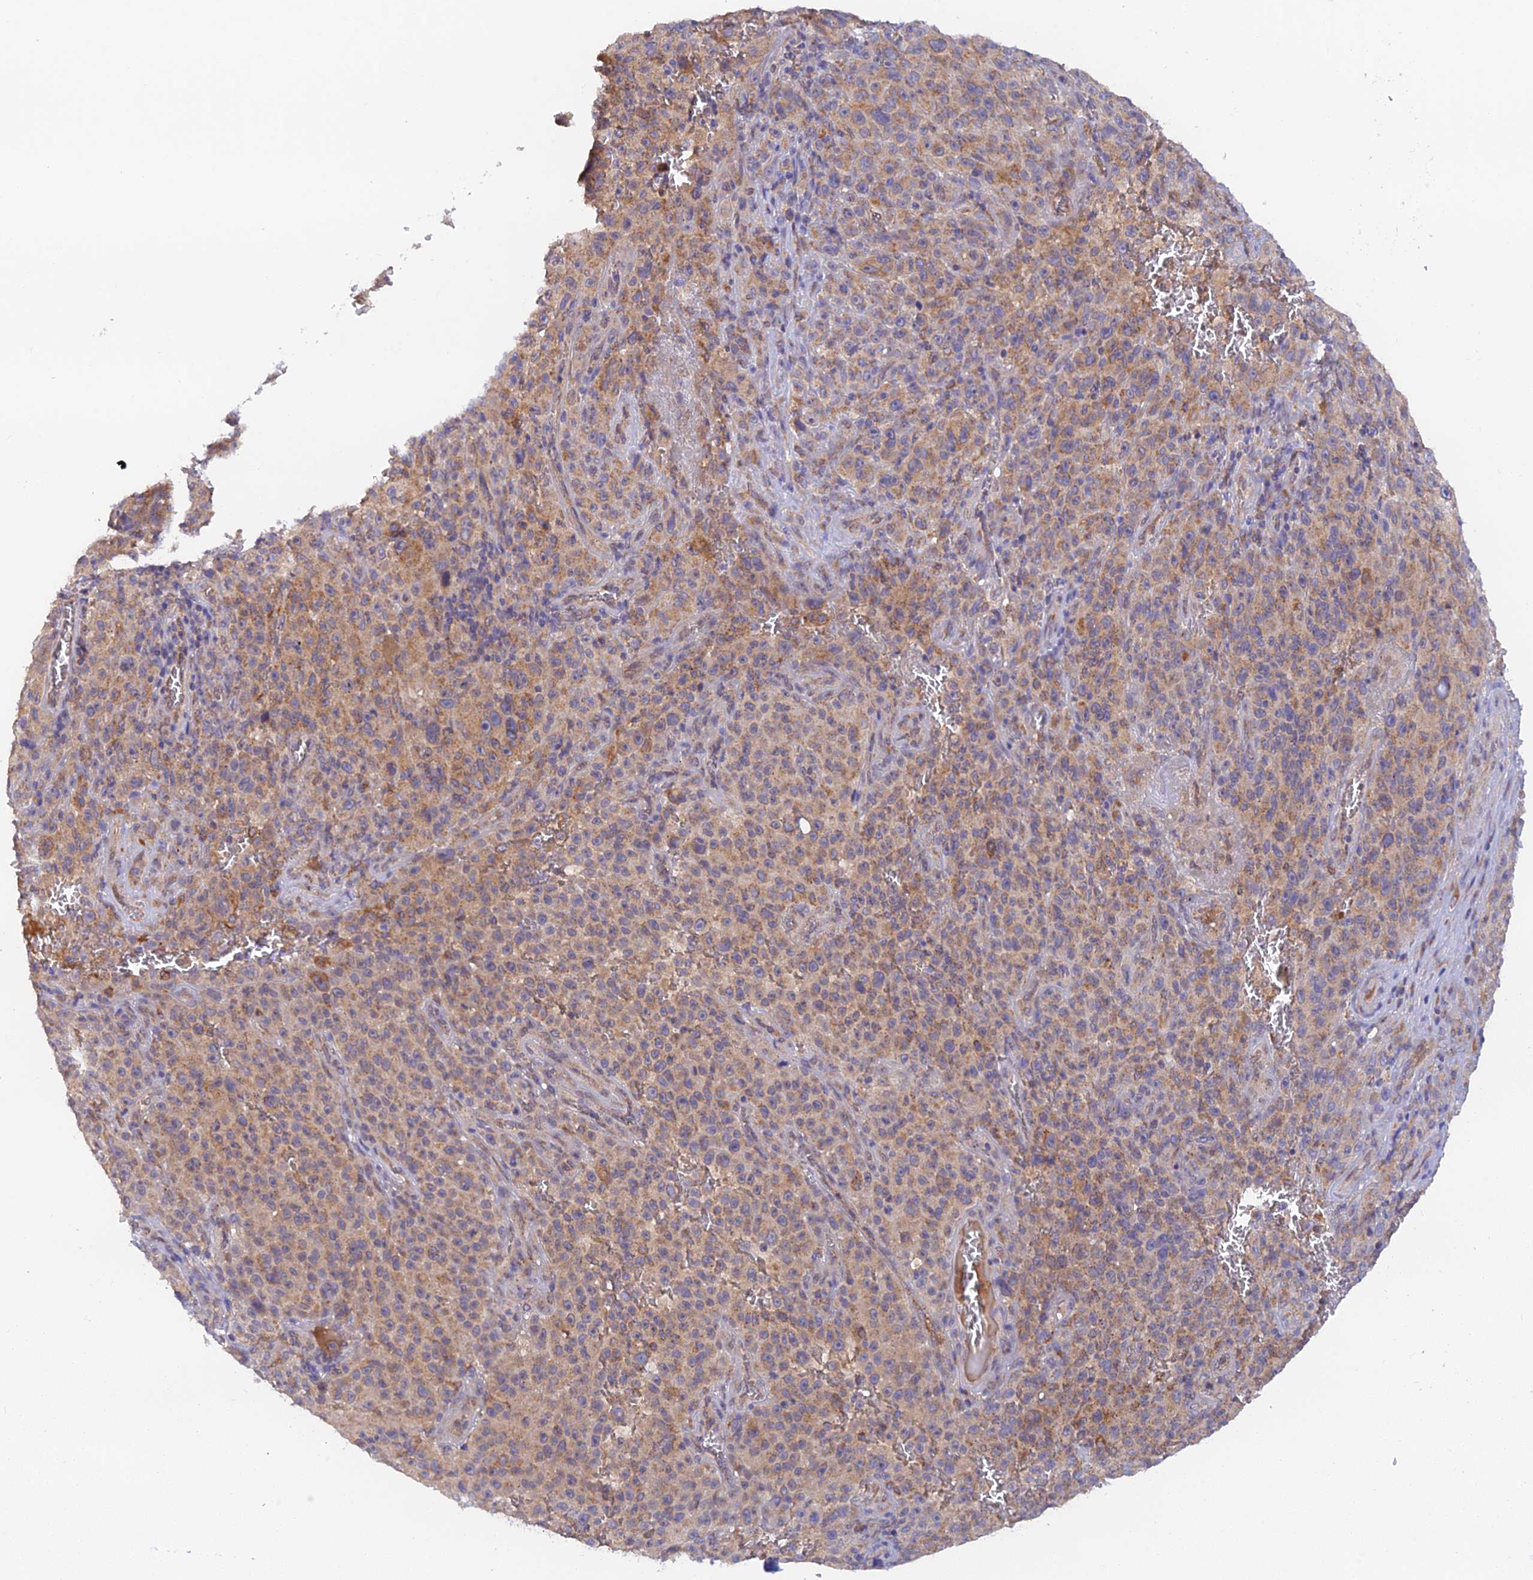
{"staining": {"intensity": "moderate", "quantity": ">75%", "location": "cytoplasmic/membranous"}, "tissue": "melanoma", "cell_type": "Tumor cells", "image_type": "cancer", "snomed": [{"axis": "morphology", "description": "Malignant melanoma, NOS"}, {"axis": "topography", "description": "Skin"}], "caption": "Approximately >75% of tumor cells in malignant melanoma exhibit moderate cytoplasmic/membranous protein expression as visualized by brown immunohistochemical staining.", "gene": "RANBP6", "patient": {"sex": "female", "age": 82}}